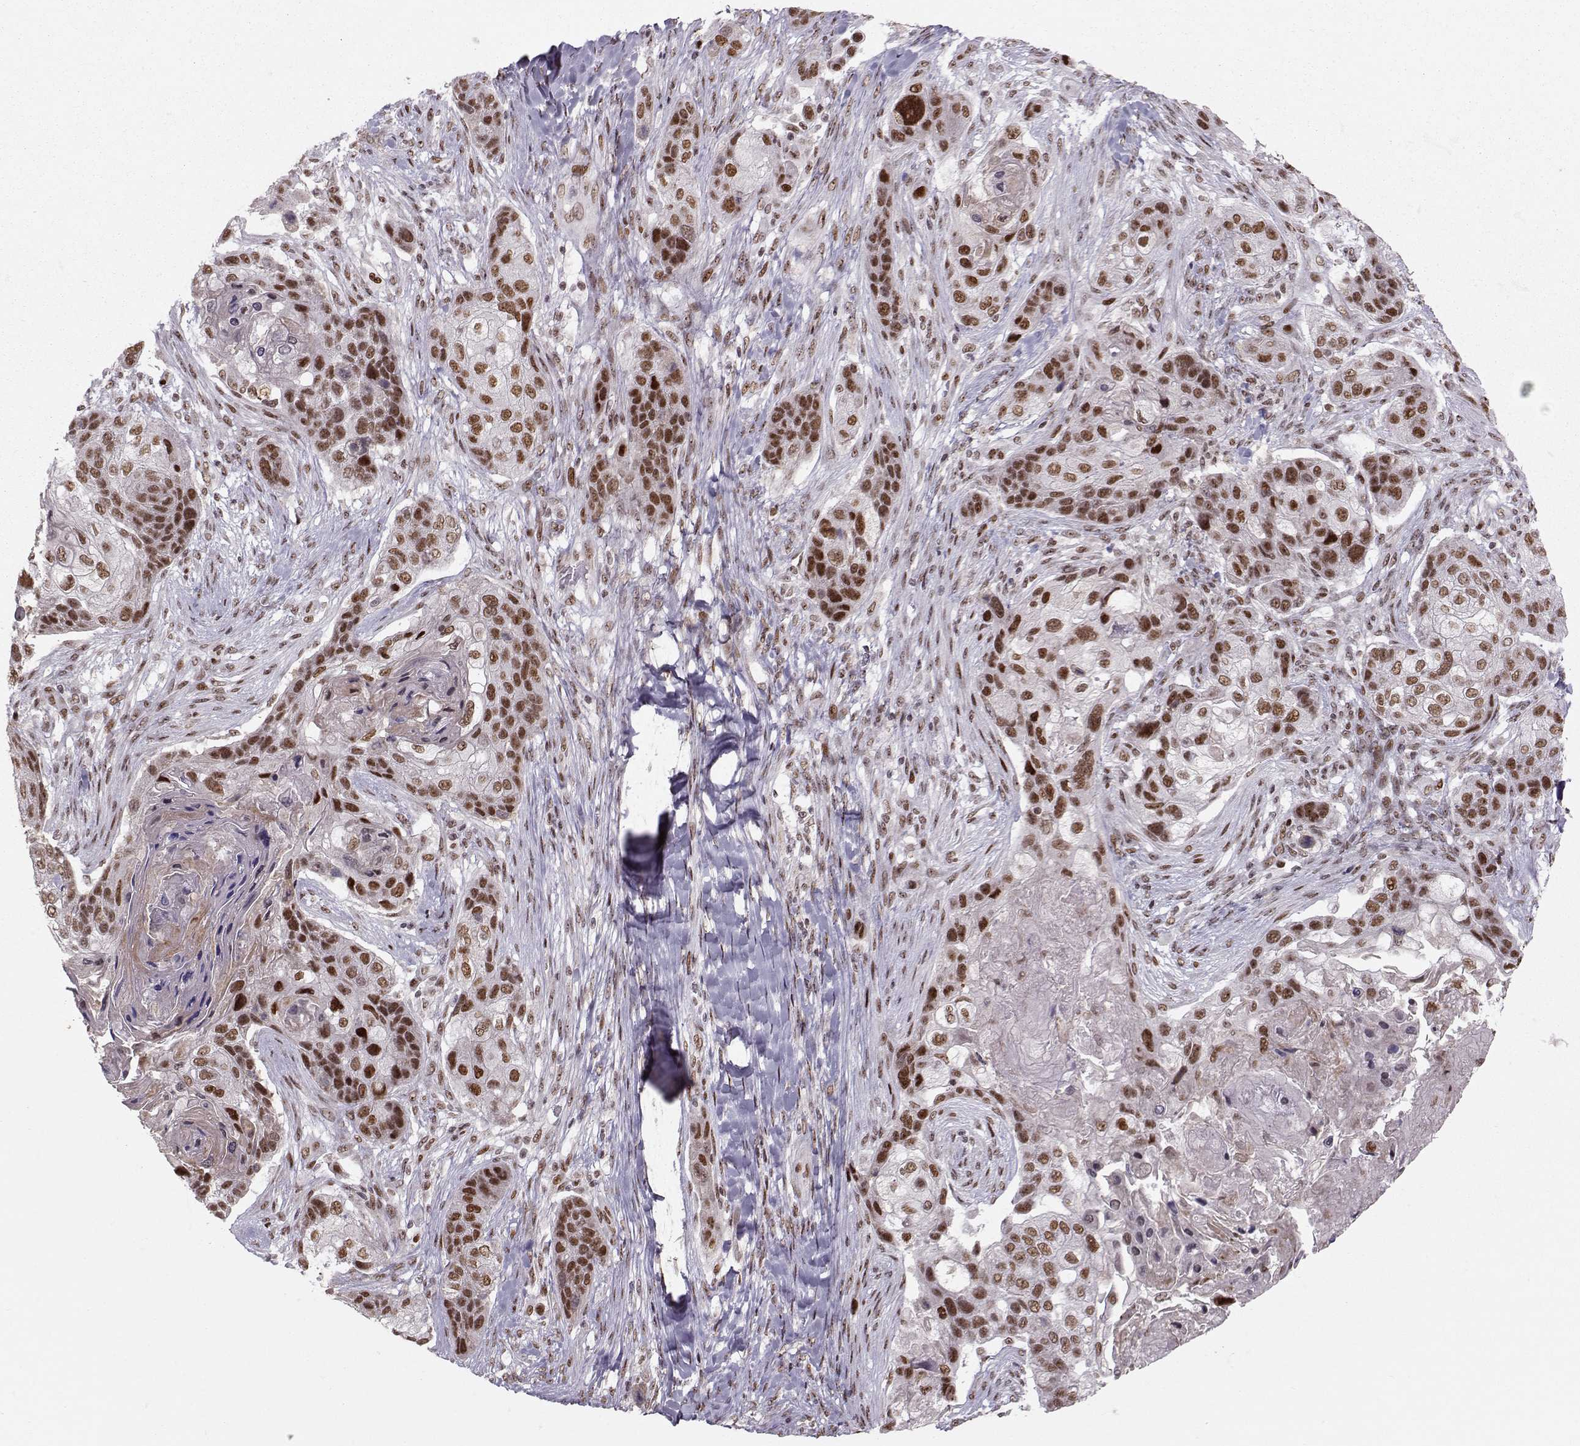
{"staining": {"intensity": "strong", "quantity": "25%-75%", "location": "nuclear"}, "tissue": "lung cancer", "cell_type": "Tumor cells", "image_type": "cancer", "snomed": [{"axis": "morphology", "description": "Squamous cell carcinoma, NOS"}, {"axis": "topography", "description": "Lung"}], "caption": "The photomicrograph reveals a brown stain indicating the presence of a protein in the nuclear of tumor cells in lung squamous cell carcinoma.", "gene": "SNAPC2", "patient": {"sex": "male", "age": 69}}